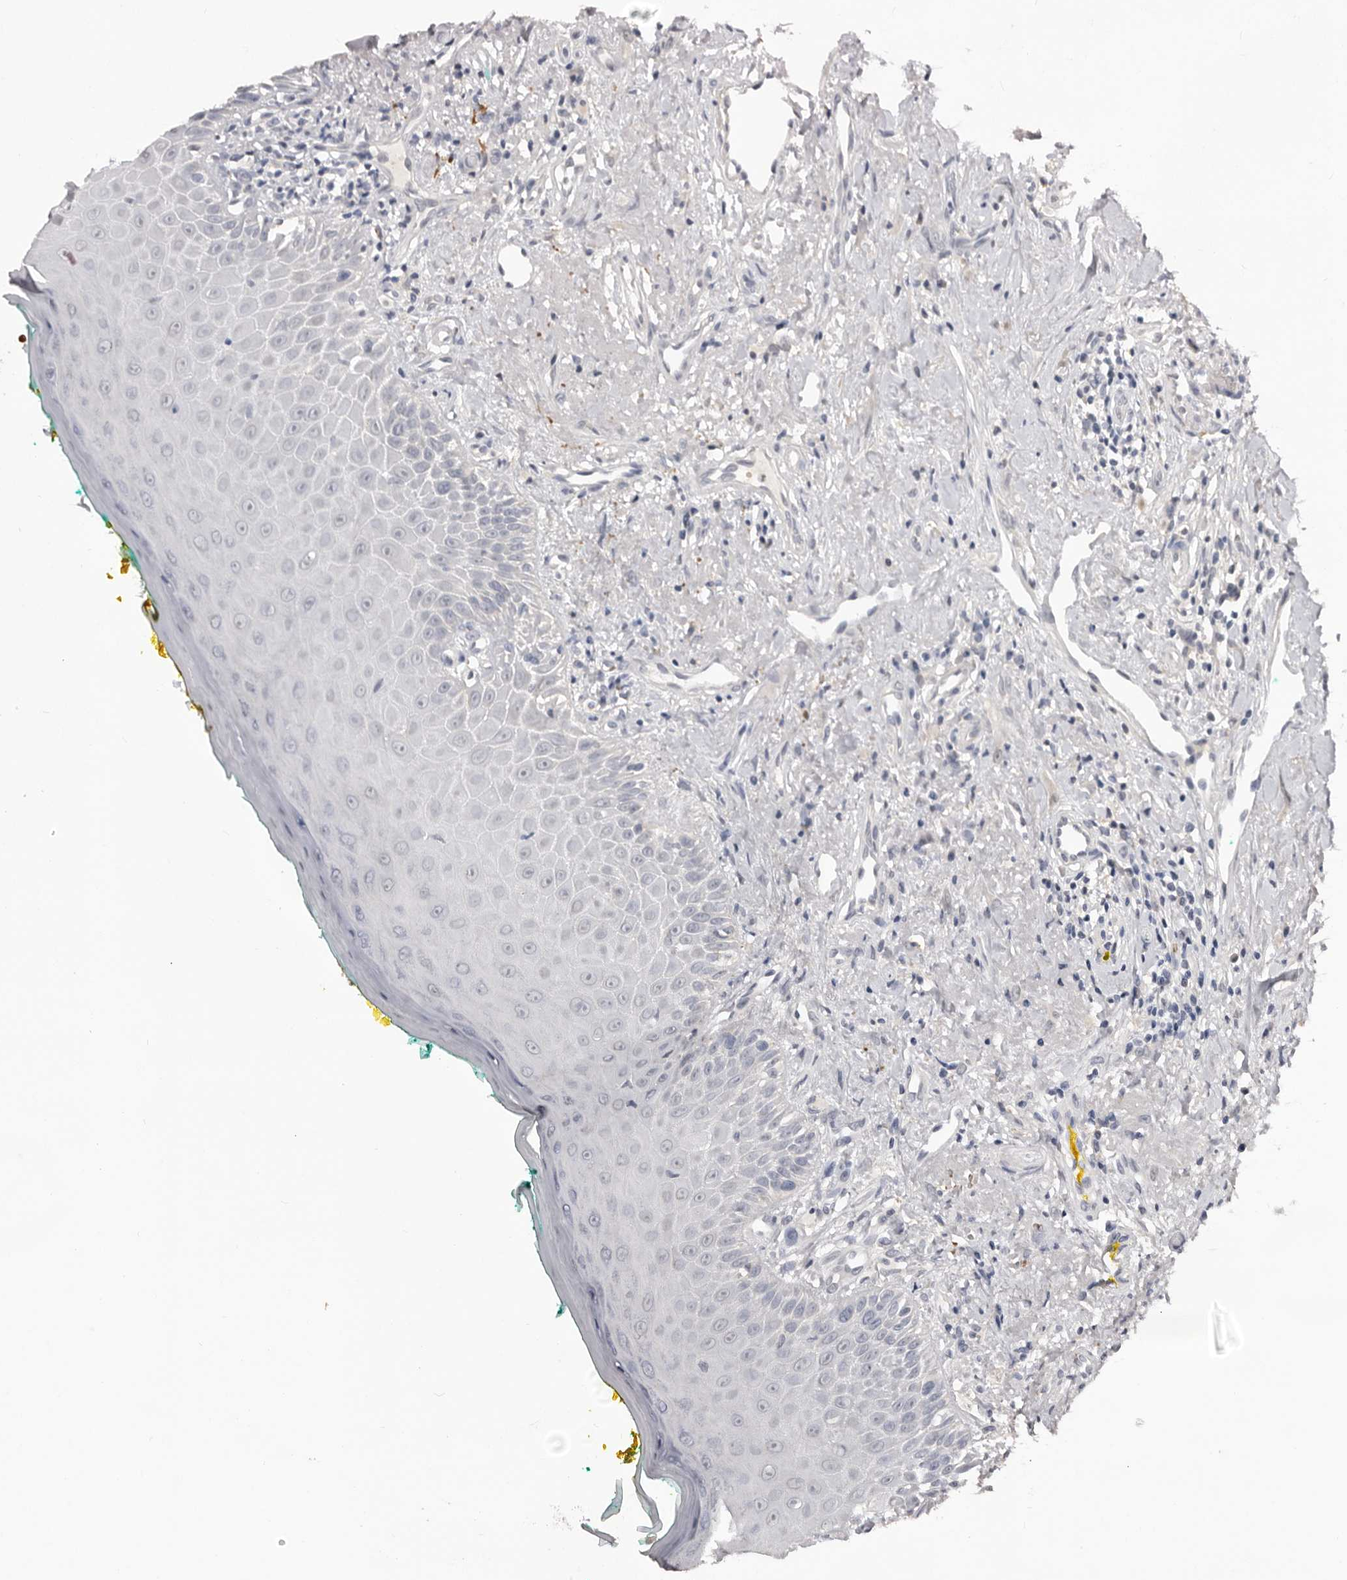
{"staining": {"intensity": "negative", "quantity": "none", "location": "none"}, "tissue": "oral mucosa", "cell_type": "Squamous epithelial cells", "image_type": "normal", "snomed": [{"axis": "morphology", "description": "Normal tissue, NOS"}, {"axis": "topography", "description": "Oral tissue"}], "caption": "Immunohistochemistry (IHC) of unremarkable oral mucosa demonstrates no expression in squamous epithelial cells.", "gene": "TNR", "patient": {"sex": "female", "age": 70}}